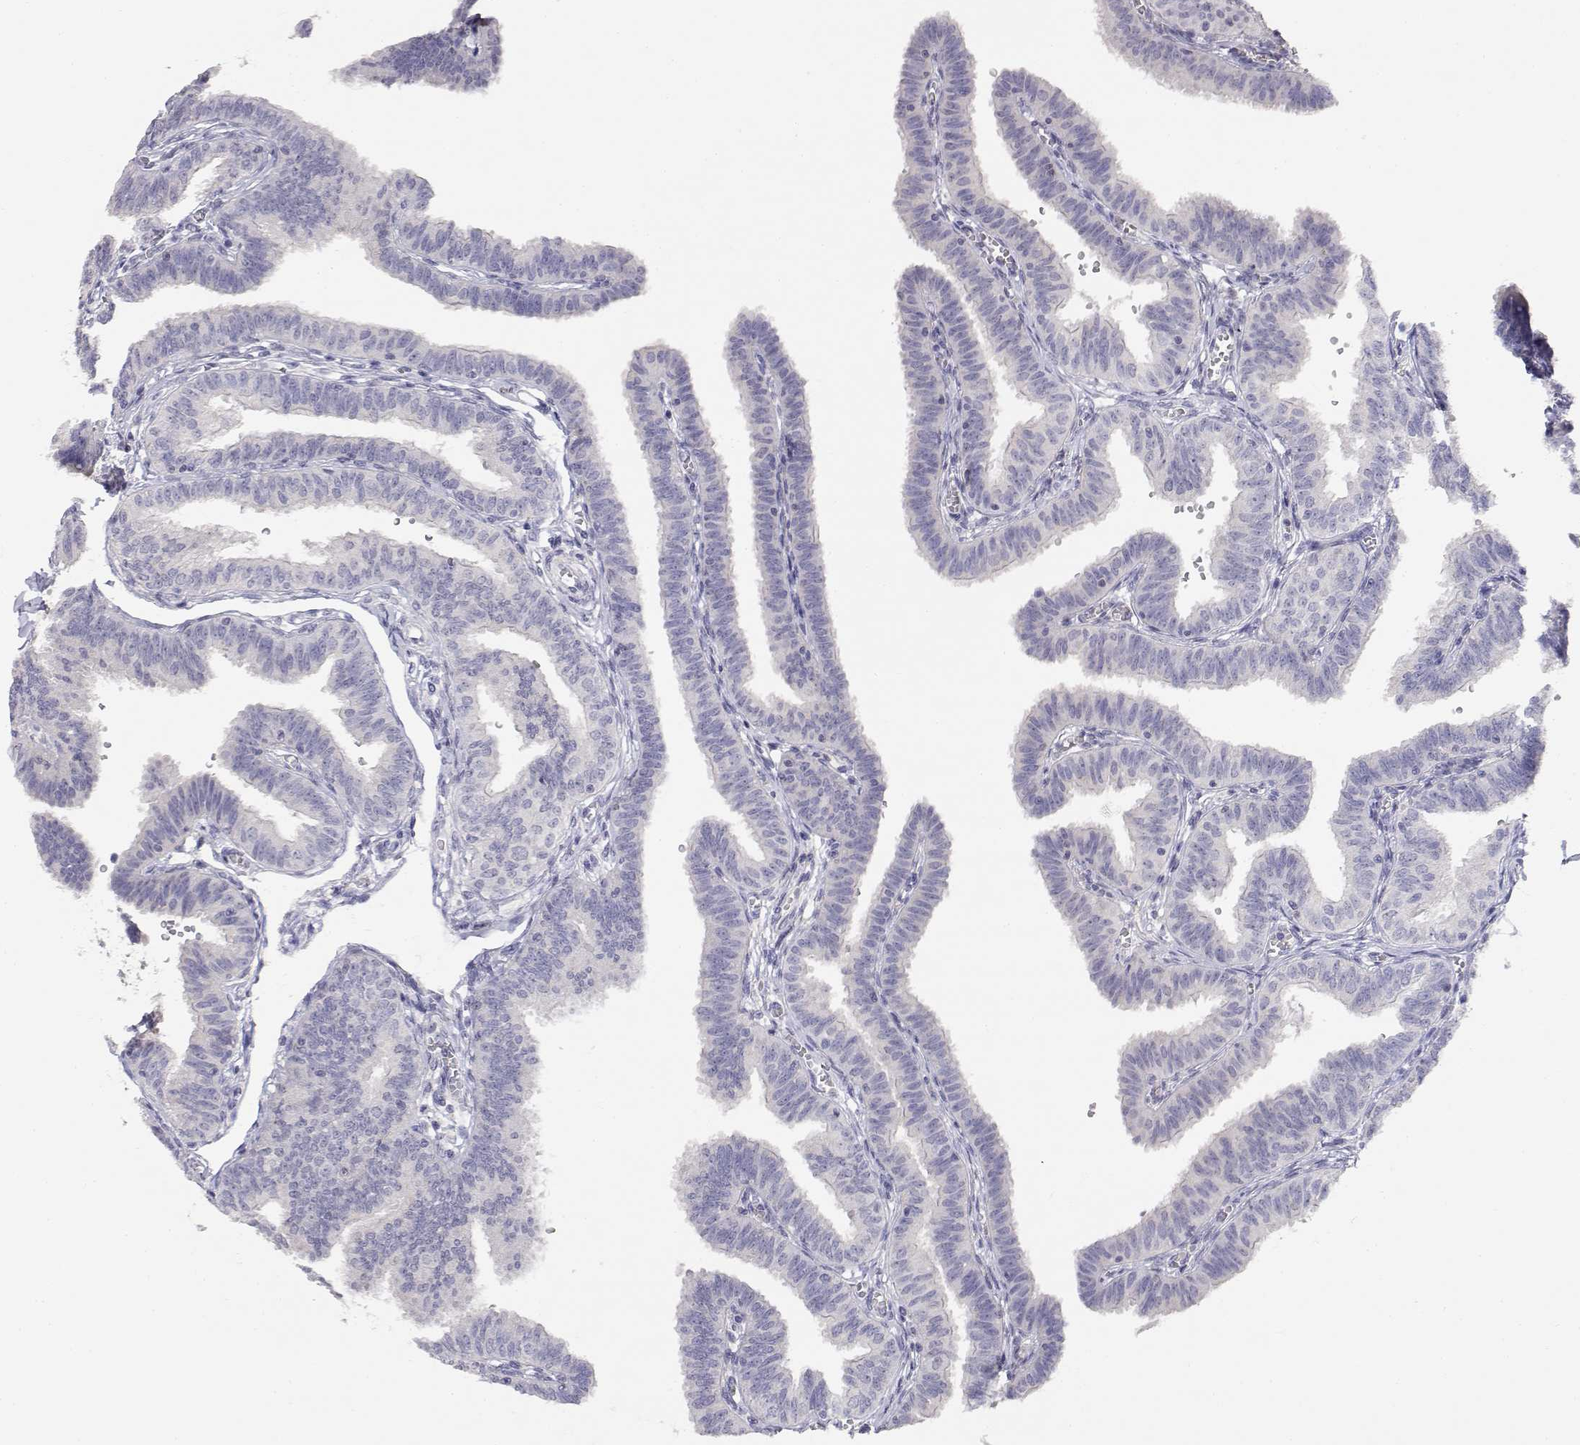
{"staining": {"intensity": "negative", "quantity": "none", "location": "none"}, "tissue": "fallopian tube", "cell_type": "Glandular cells", "image_type": "normal", "snomed": [{"axis": "morphology", "description": "Normal tissue, NOS"}, {"axis": "topography", "description": "Fallopian tube"}], "caption": "DAB immunohistochemical staining of unremarkable human fallopian tube reveals no significant positivity in glandular cells. (Stains: DAB (3,3'-diaminobenzidine) immunohistochemistry with hematoxylin counter stain, Microscopy: brightfield microscopy at high magnification).", "gene": "ADA", "patient": {"sex": "female", "age": 25}}